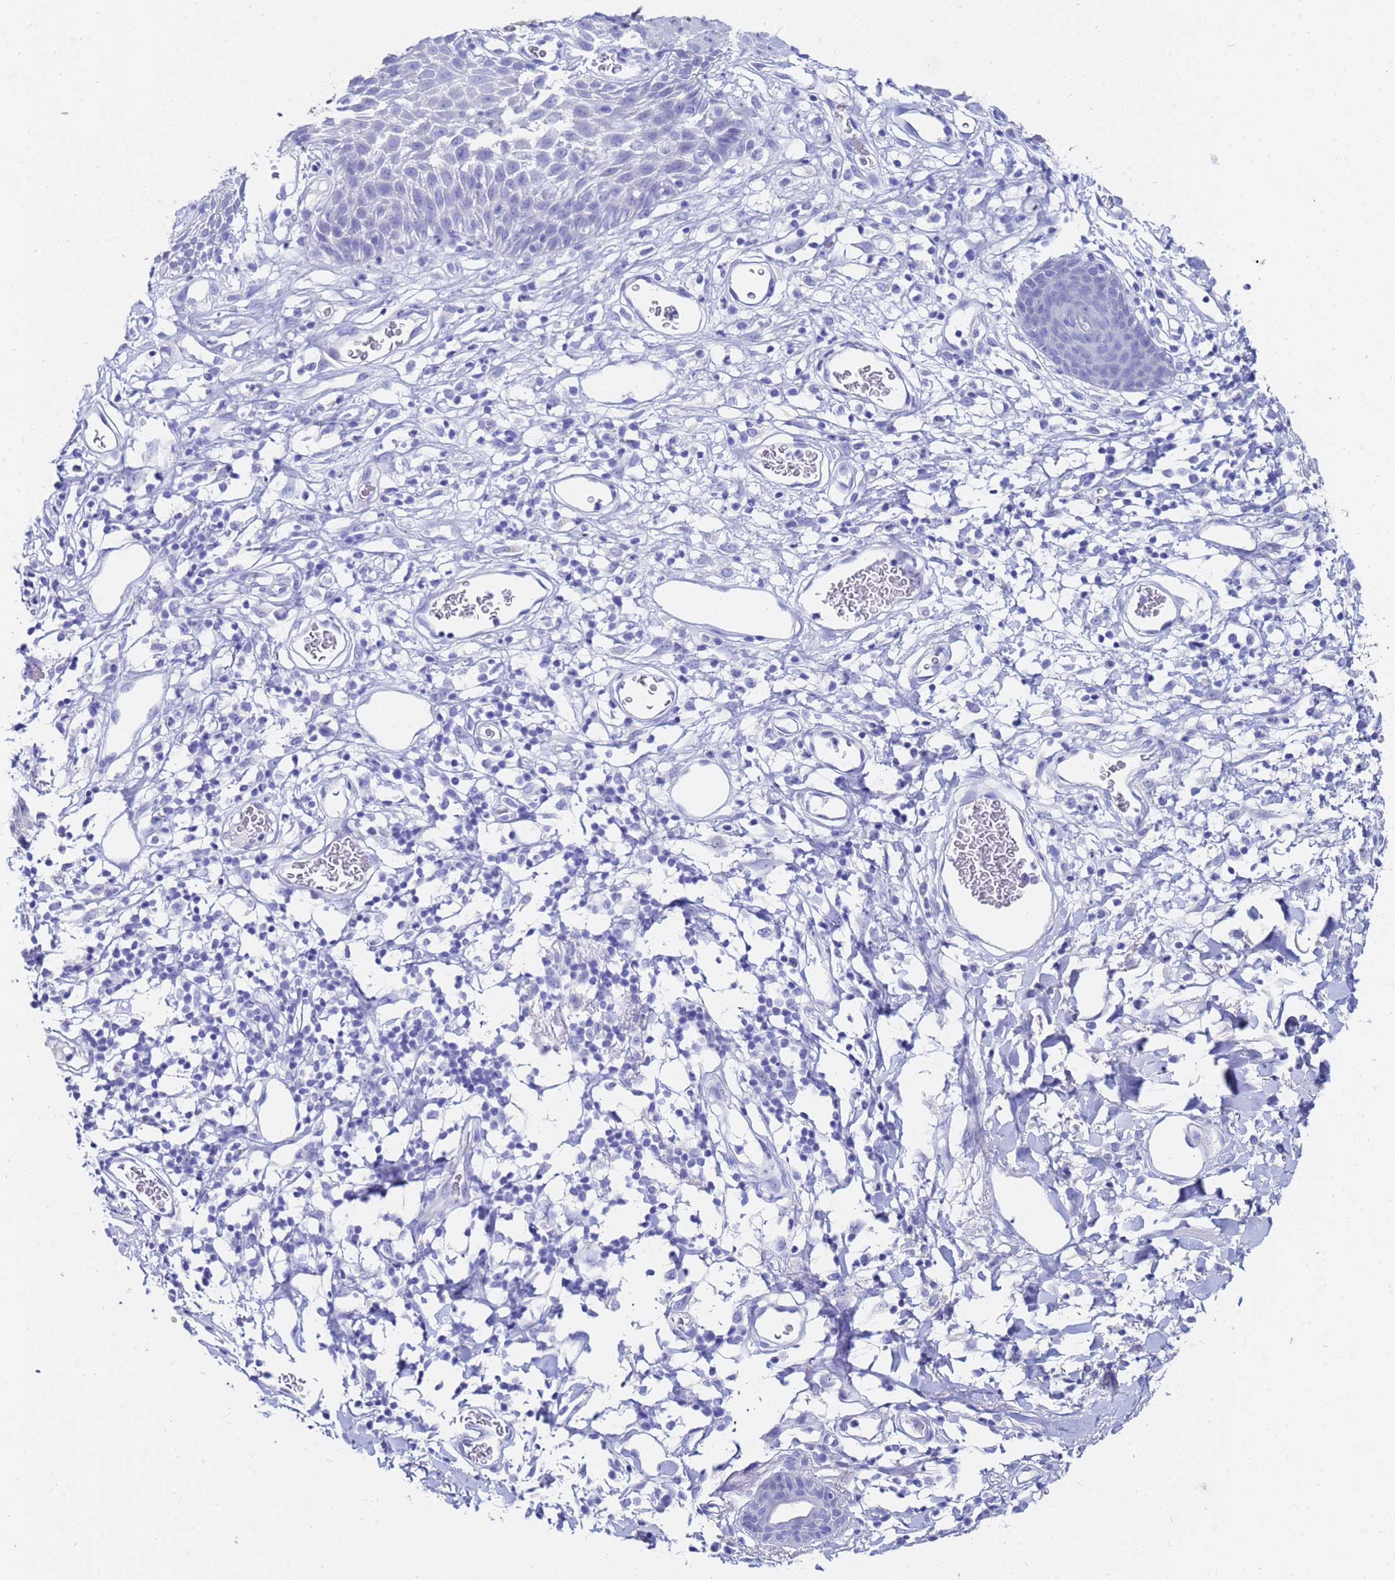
{"staining": {"intensity": "negative", "quantity": "none", "location": "none"}, "tissue": "skin", "cell_type": "Epidermal cells", "image_type": "normal", "snomed": [{"axis": "morphology", "description": "Normal tissue, NOS"}, {"axis": "topography", "description": "Vulva"}], "caption": "Epidermal cells show no significant protein expression in normal skin. The staining was performed using DAB to visualize the protein expression in brown, while the nuclei were stained in blue with hematoxylin (Magnification: 20x).", "gene": "C2orf72", "patient": {"sex": "female", "age": 68}}